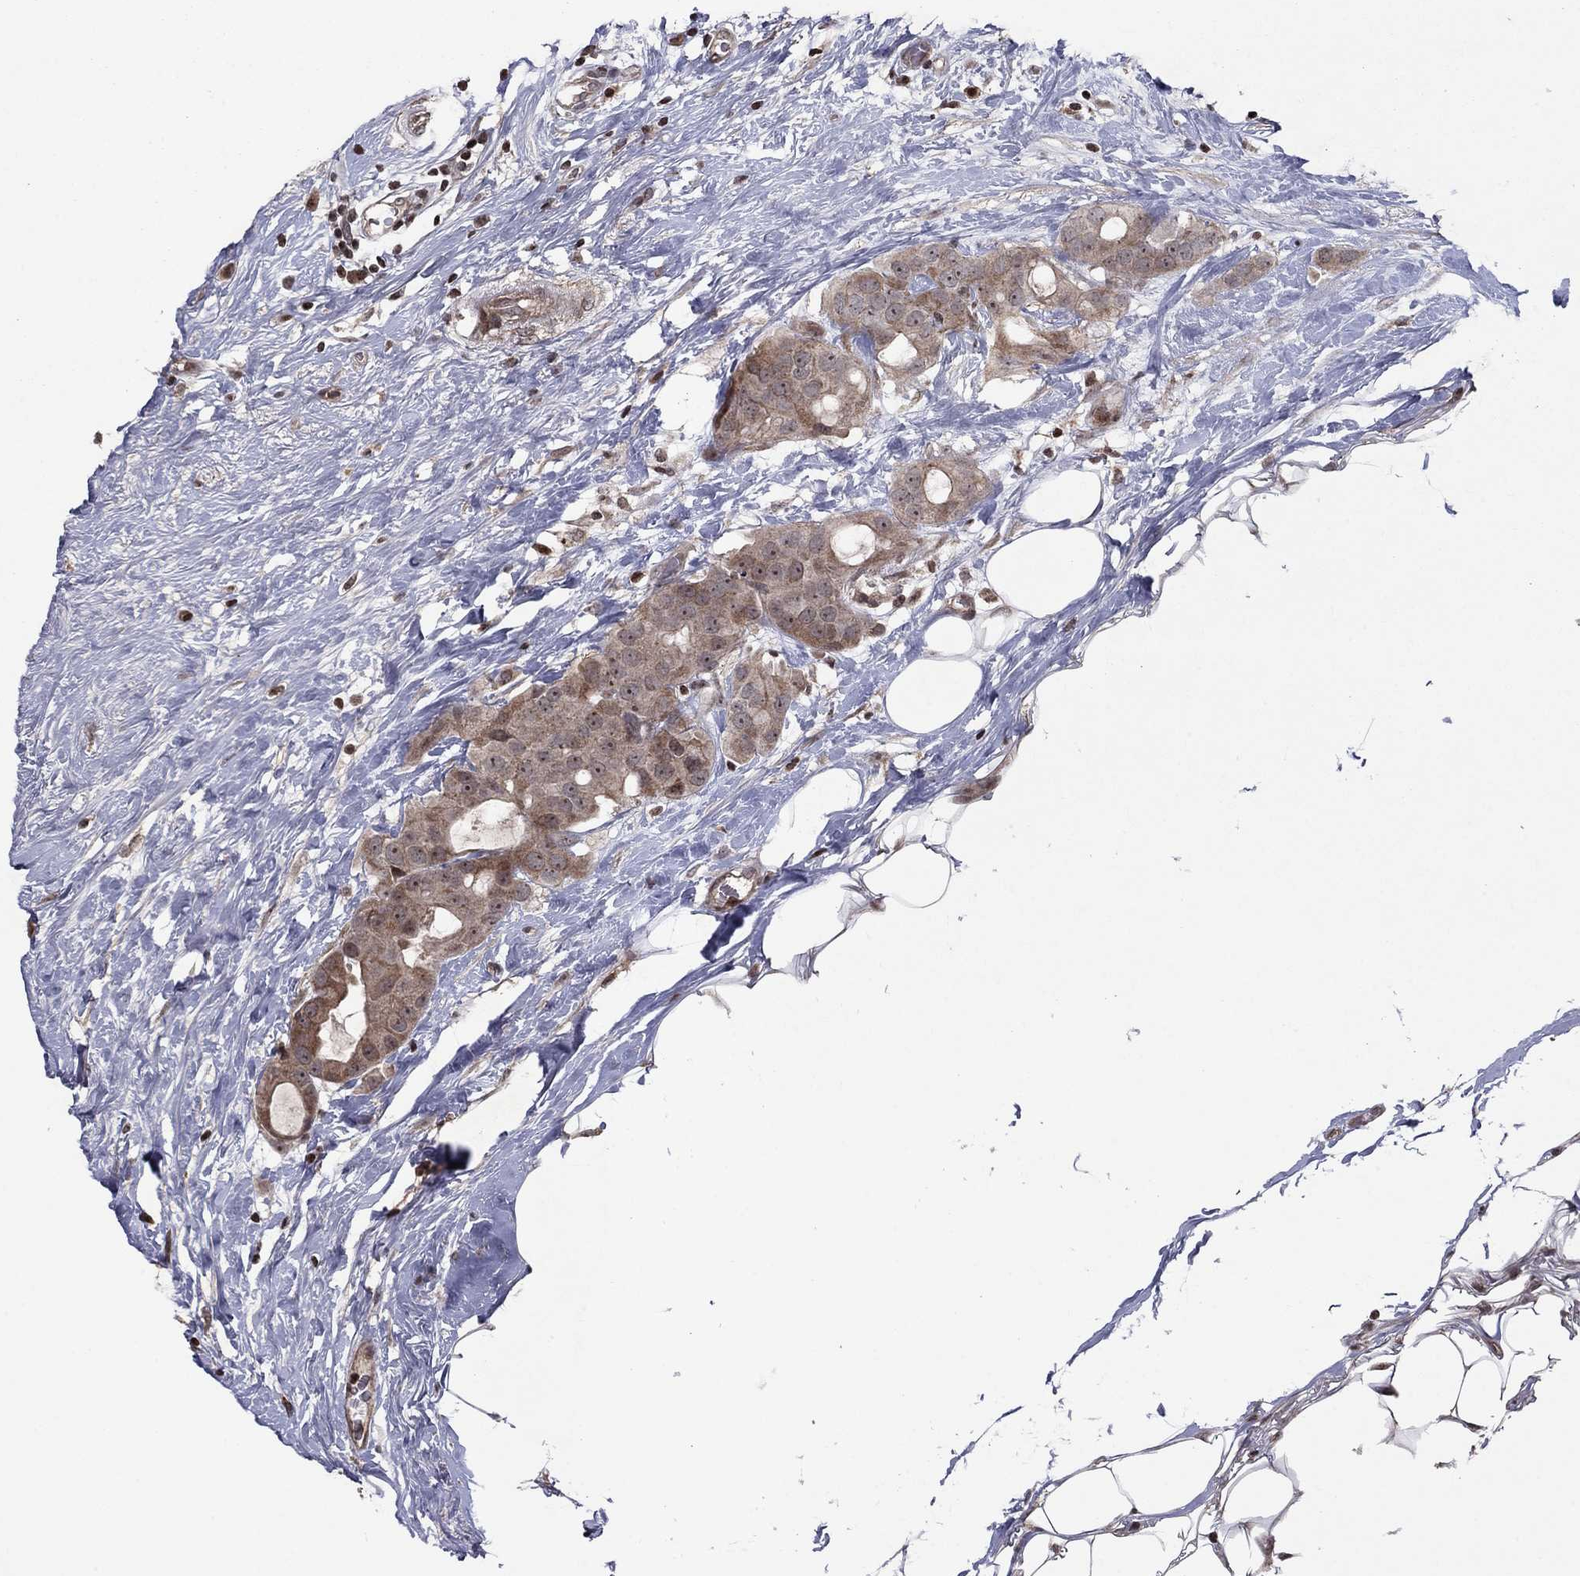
{"staining": {"intensity": "weak", "quantity": ">75%", "location": "cytoplasmic/membranous"}, "tissue": "breast cancer", "cell_type": "Tumor cells", "image_type": "cancer", "snomed": [{"axis": "morphology", "description": "Duct carcinoma"}, {"axis": "topography", "description": "Breast"}], "caption": "This image reveals immunohistochemistry staining of breast invasive ductal carcinoma, with low weak cytoplasmic/membranous positivity in approximately >75% of tumor cells.", "gene": "SORBS1", "patient": {"sex": "female", "age": 45}}